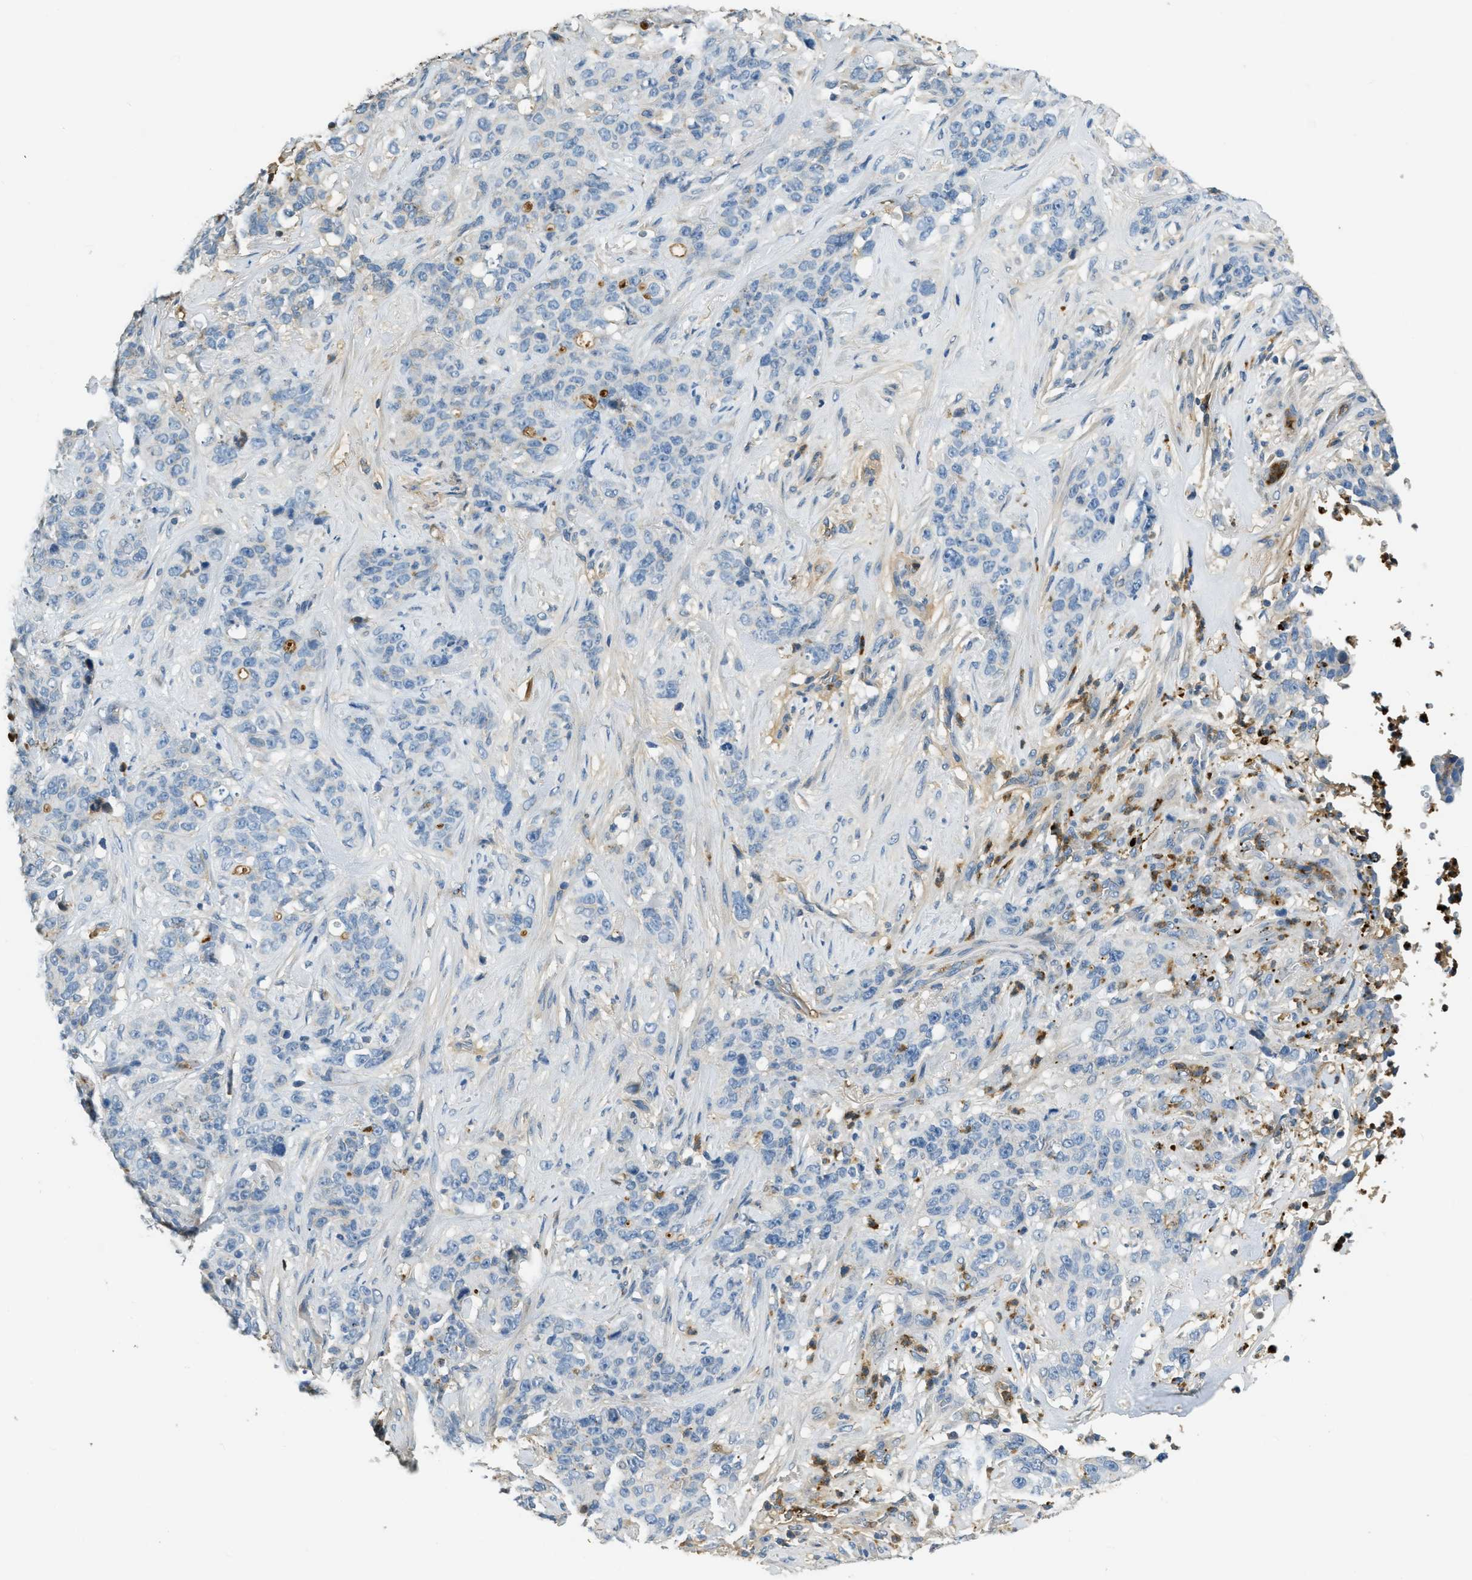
{"staining": {"intensity": "weak", "quantity": "<25%", "location": "cytoplasmic/membranous"}, "tissue": "stomach cancer", "cell_type": "Tumor cells", "image_type": "cancer", "snomed": [{"axis": "morphology", "description": "Adenocarcinoma, NOS"}, {"axis": "topography", "description": "Stomach"}], "caption": "Immunohistochemistry (IHC) of human stomach cancer shows no staining in tumor cells. The staining is performed using DAB (3,3'-diaminobenzidine) brown chromogen with nuclei counter-stained in using hematoxylin.", "gene": "PRTN3", "patient": {"sex": "male", "age": 48}}